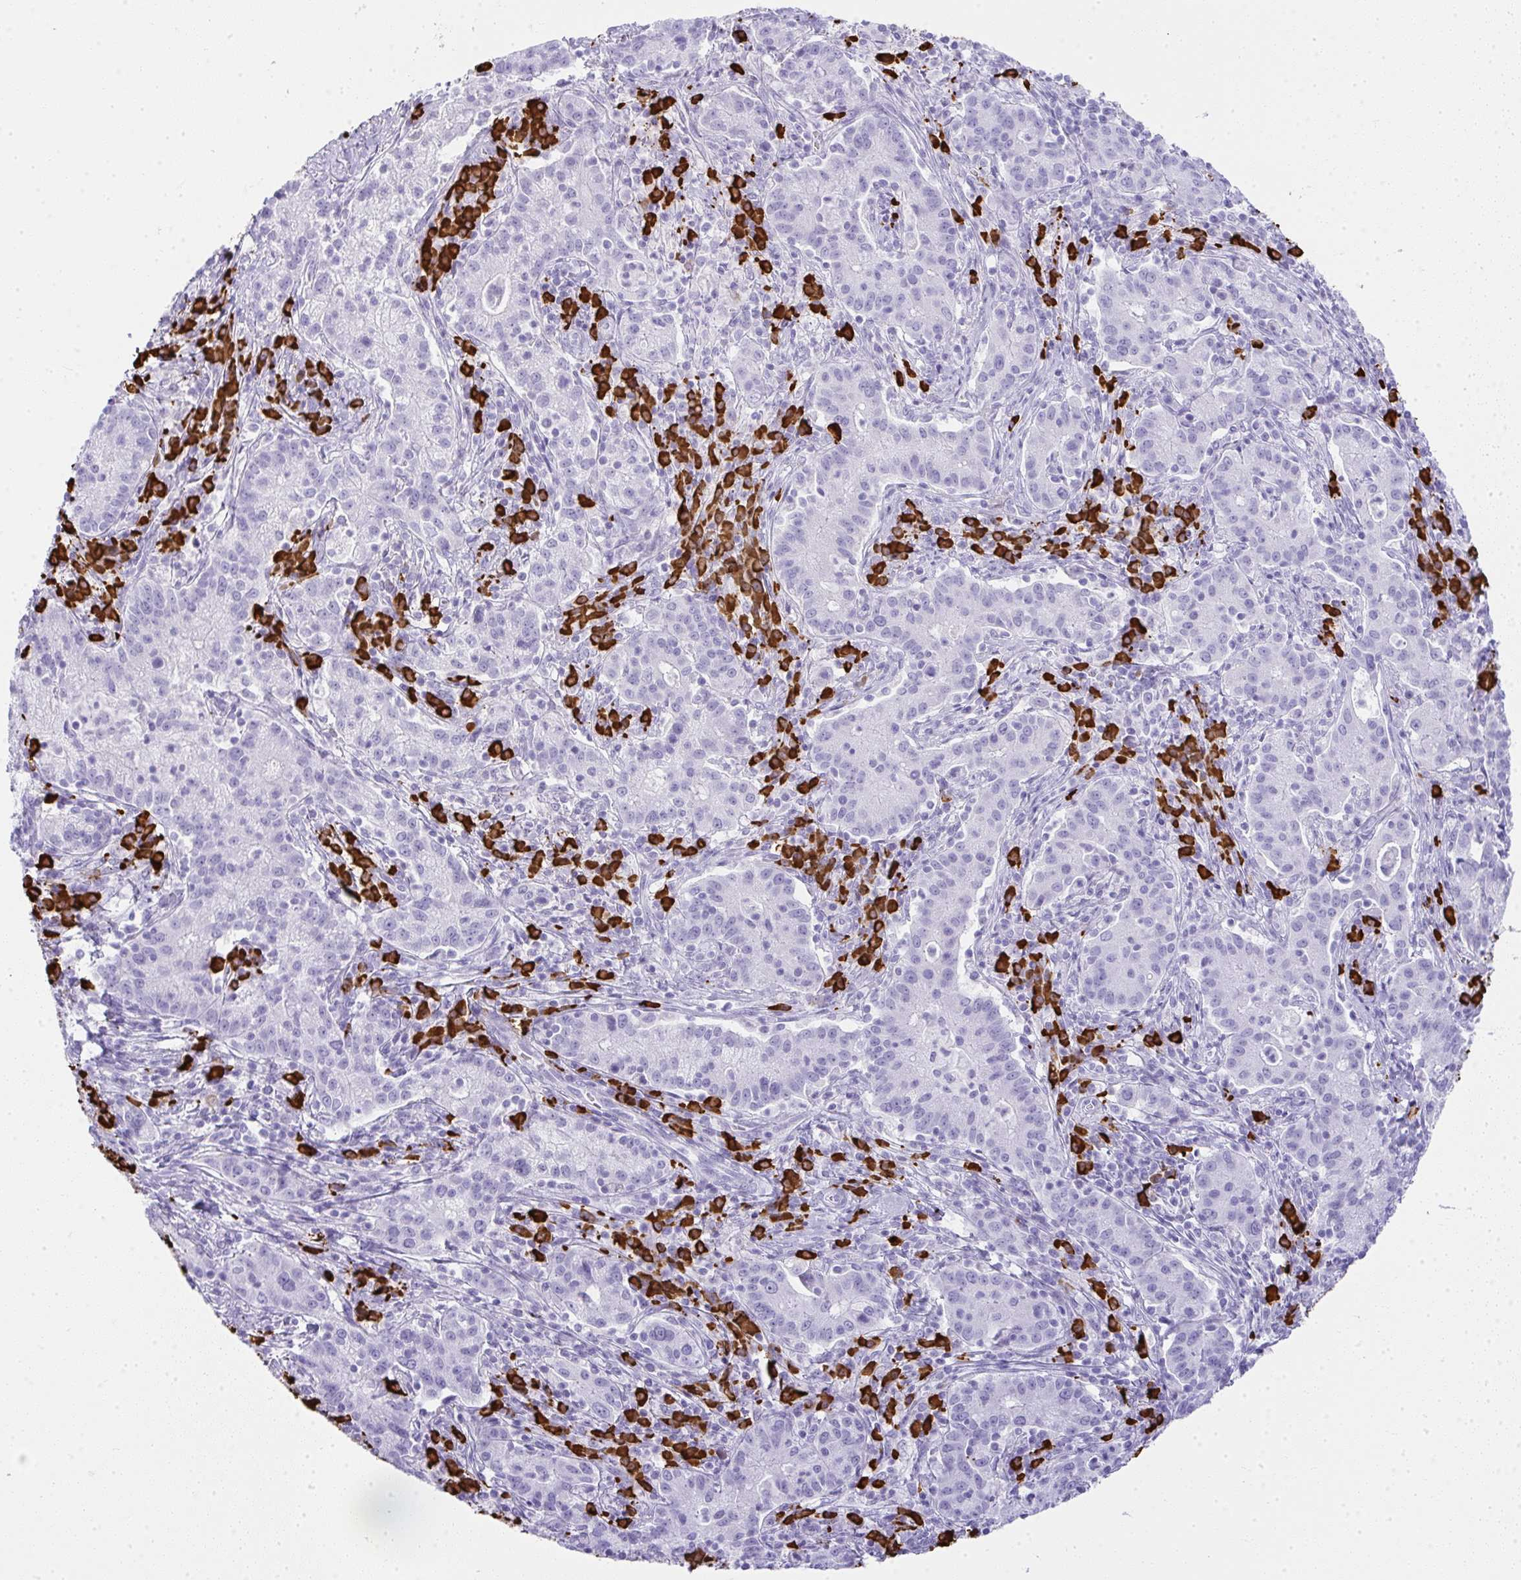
{"staining": {"intensity": "negative", "quantity": "none", "location": "none"}, "tissue": "cervical cancer", "cell_type": "Tumor cells", "image_type": "cancer", "snomed": [{"axis": "morphology", "description": "Normal tissue, NOS"}, {"axis": "morphology", "description": "Adenocarcinoma, NOS"}, {"axis": "topography", "description": "Cervix"}], "caption": "An immunohistochemistry photomicrograph of cervical cancer (adenocarcinoma) is shown. There is no staining in tumor cells of cervical cancer (adenocarcinoma).", "gene": "CDADC1", "patient": {"sex": "female", "age": 44}}